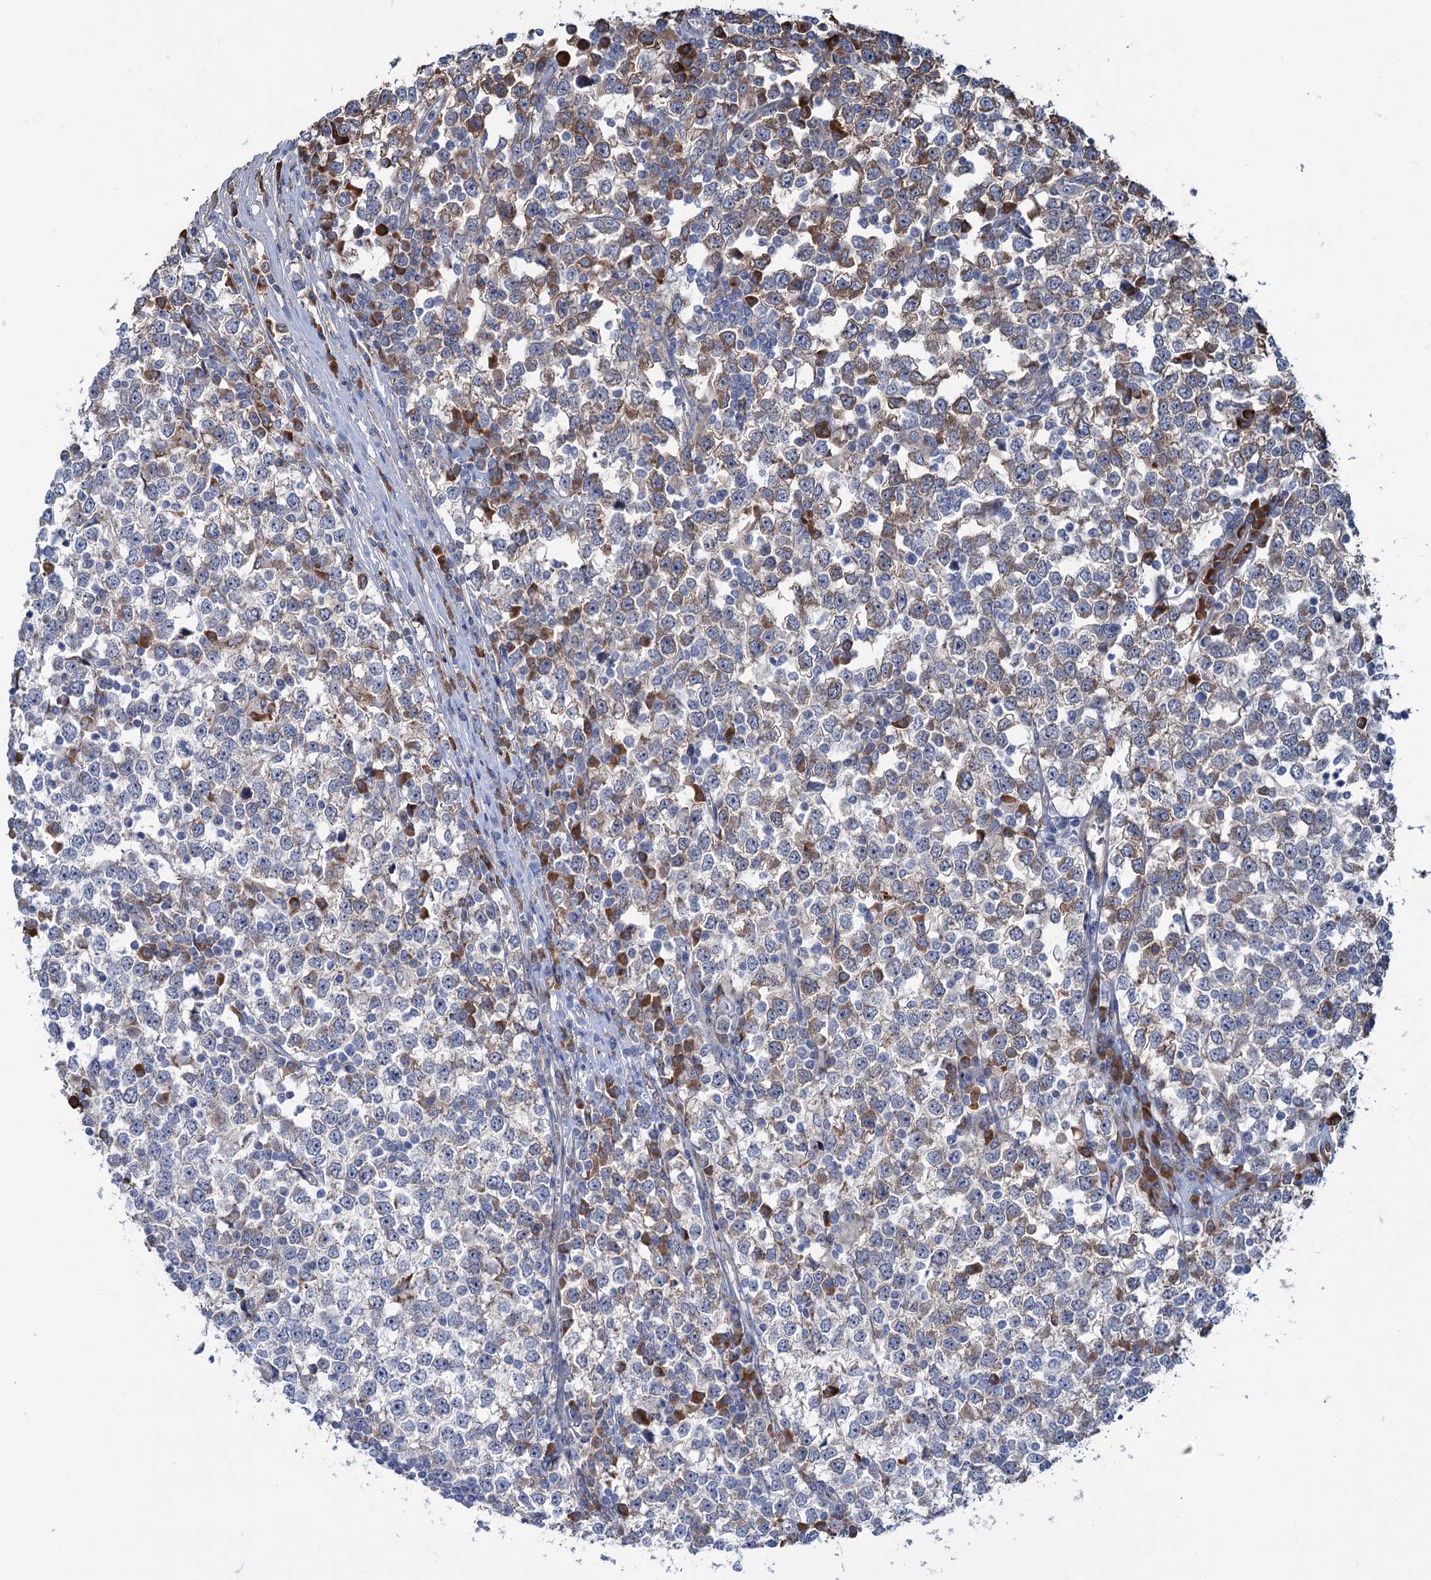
{"staining": {"intensity": "moderate", "quantity": "<25%", "location": "cytoplasmic/membranous"}, "tissue": "testis cancer", "cell_type": "Tumor cells", "image_type": "cancer", "snomed": [{"axis": "morphology", "description": "Seminoma, NOS"}, {"axis": "topography", "description": "Testis"}], "caption": "Moderate cytoplasmic/membranous positivity is seen in about <25% of tumor cells in testis cancer.", "gene": "LPIN1", "patient": {"sex": "male", "age": 65}}